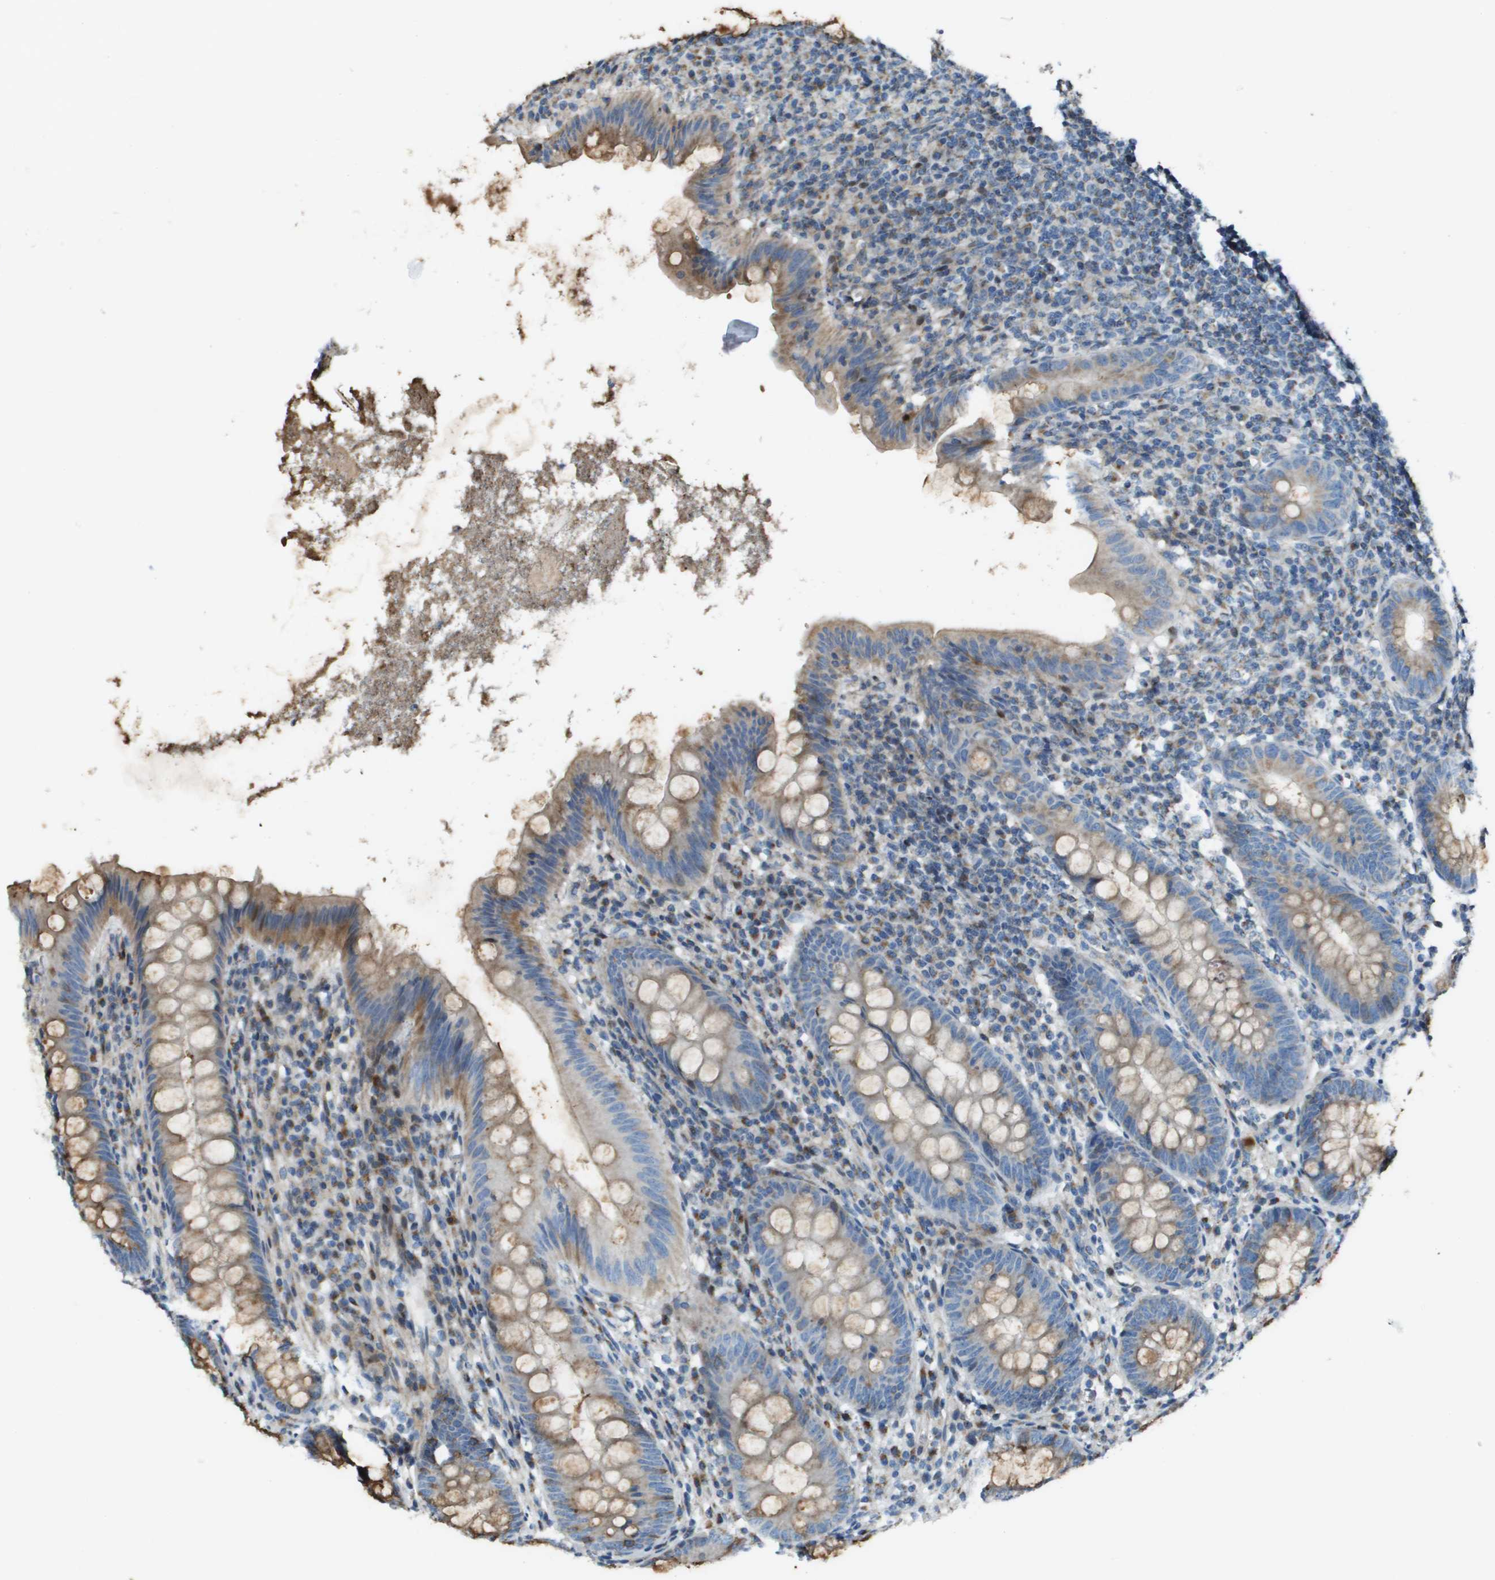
{"staining": {"intensity": "moderate", "quantity": ">75%", "location": "cytoplasmic/membranous"}, "tissue": "appendix", "cell_type": "Glandular cells", "image_type": "normal", "snomed": [{"axis": "morphology", "description": "Normal tissue, NOS"}, {"axis": "topography", "description": "Appendix"}], "caption": "An immunohistochemistry histopathology image of normal tissue is shown. Protein staining in brown labels moderate cytoplasmic/membranous positivity in appendix within glandular cells. Nuclei are stained in blue.", "gene": "MGAT3", "patient": {"sex": "male", "age": 56}}